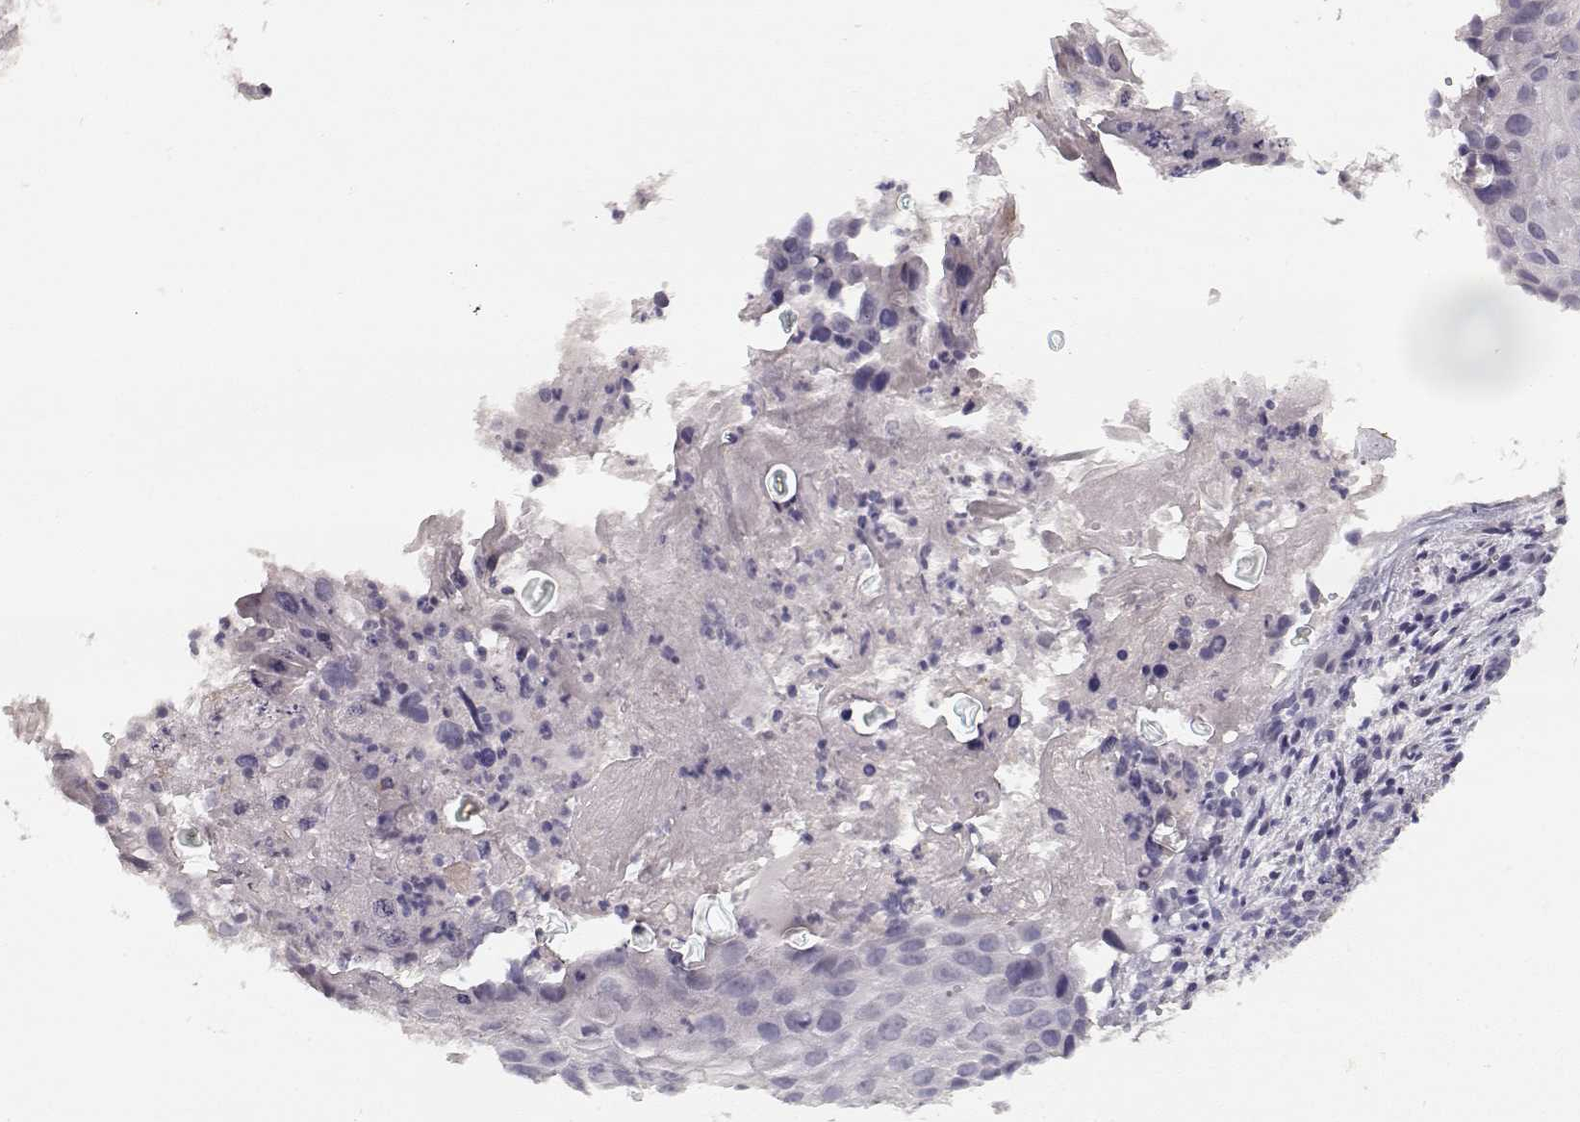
{"staining": {"intensity": "negative", "quantity": "none", "location": "none"}, "tissue": "cervical cancer", "cell_type": "Tumor cells", "image_type": "cancer", "snomed": [{"axis": "morphology", "description": "Squamous cell carcinoma, NOS"}, {"axis": "topography", "description": "Cervix"}], "caption": "This is a image of IHC staining of cervical cancer, which shows no positivity in tumor cells. (Brightfield microscopy of DAB immunohistochemistry (IHC) at high magnification).", "gene": "TPH2", "patient": {"sex": "female", "age": 53}}